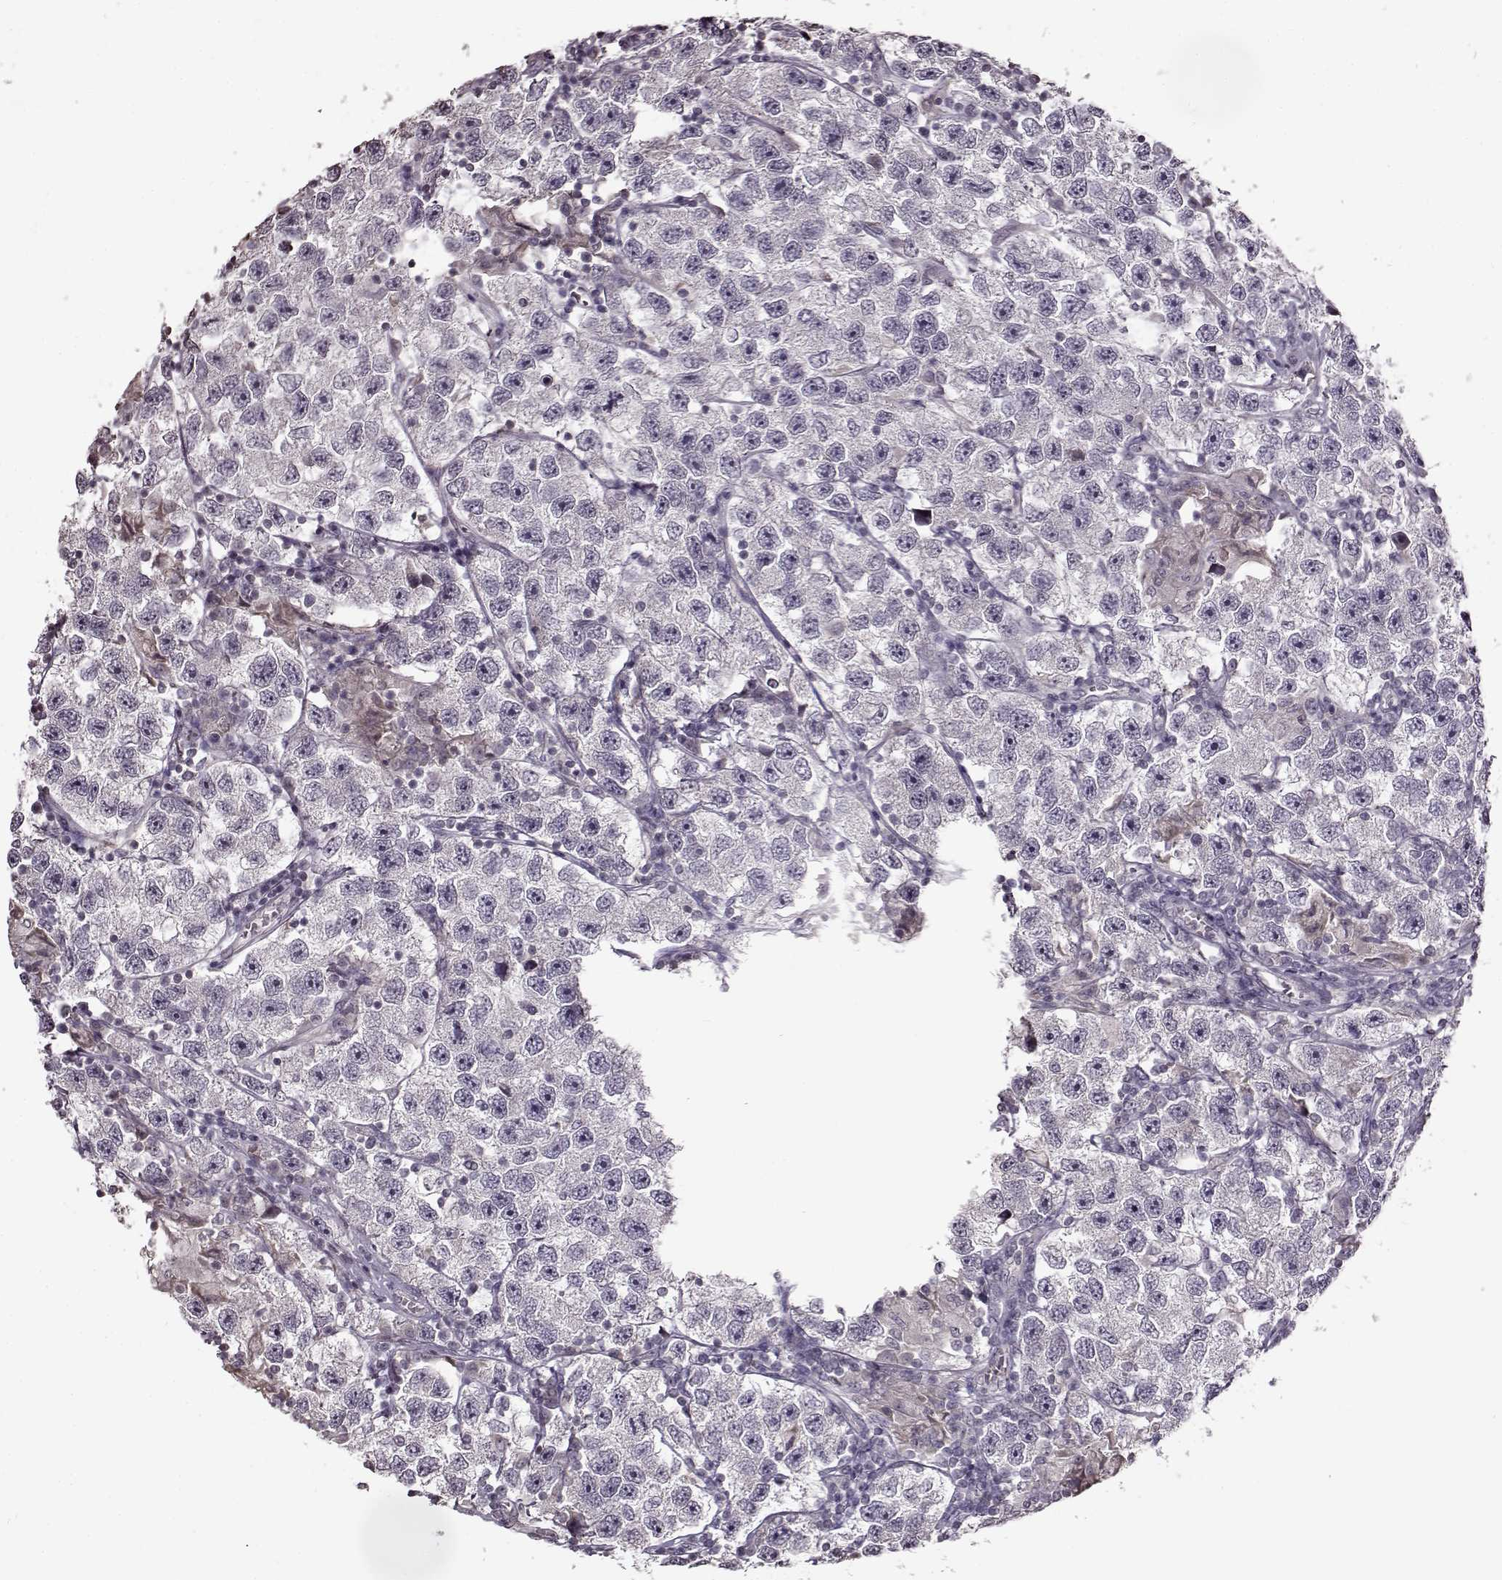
{"staining": {"intensity": "negative", "quantity": "none", "location": "none"}, "tissue": "testis cancer", "cell_type": "Tumor cells", "image_type": "cancer", "snomed": [{"axis": "morphology", "description": "Seminoma, NOS"}, {"axis": "topography", "description": "Testis"}], "caption": "An immunohistochemistry (IHC) histopathology image of seminoma (testis) is shown. There is no staining in tumor cells of seminoma (testis).", "gene": "FSHB", "patient": {"sex": "male", "age": 26}}